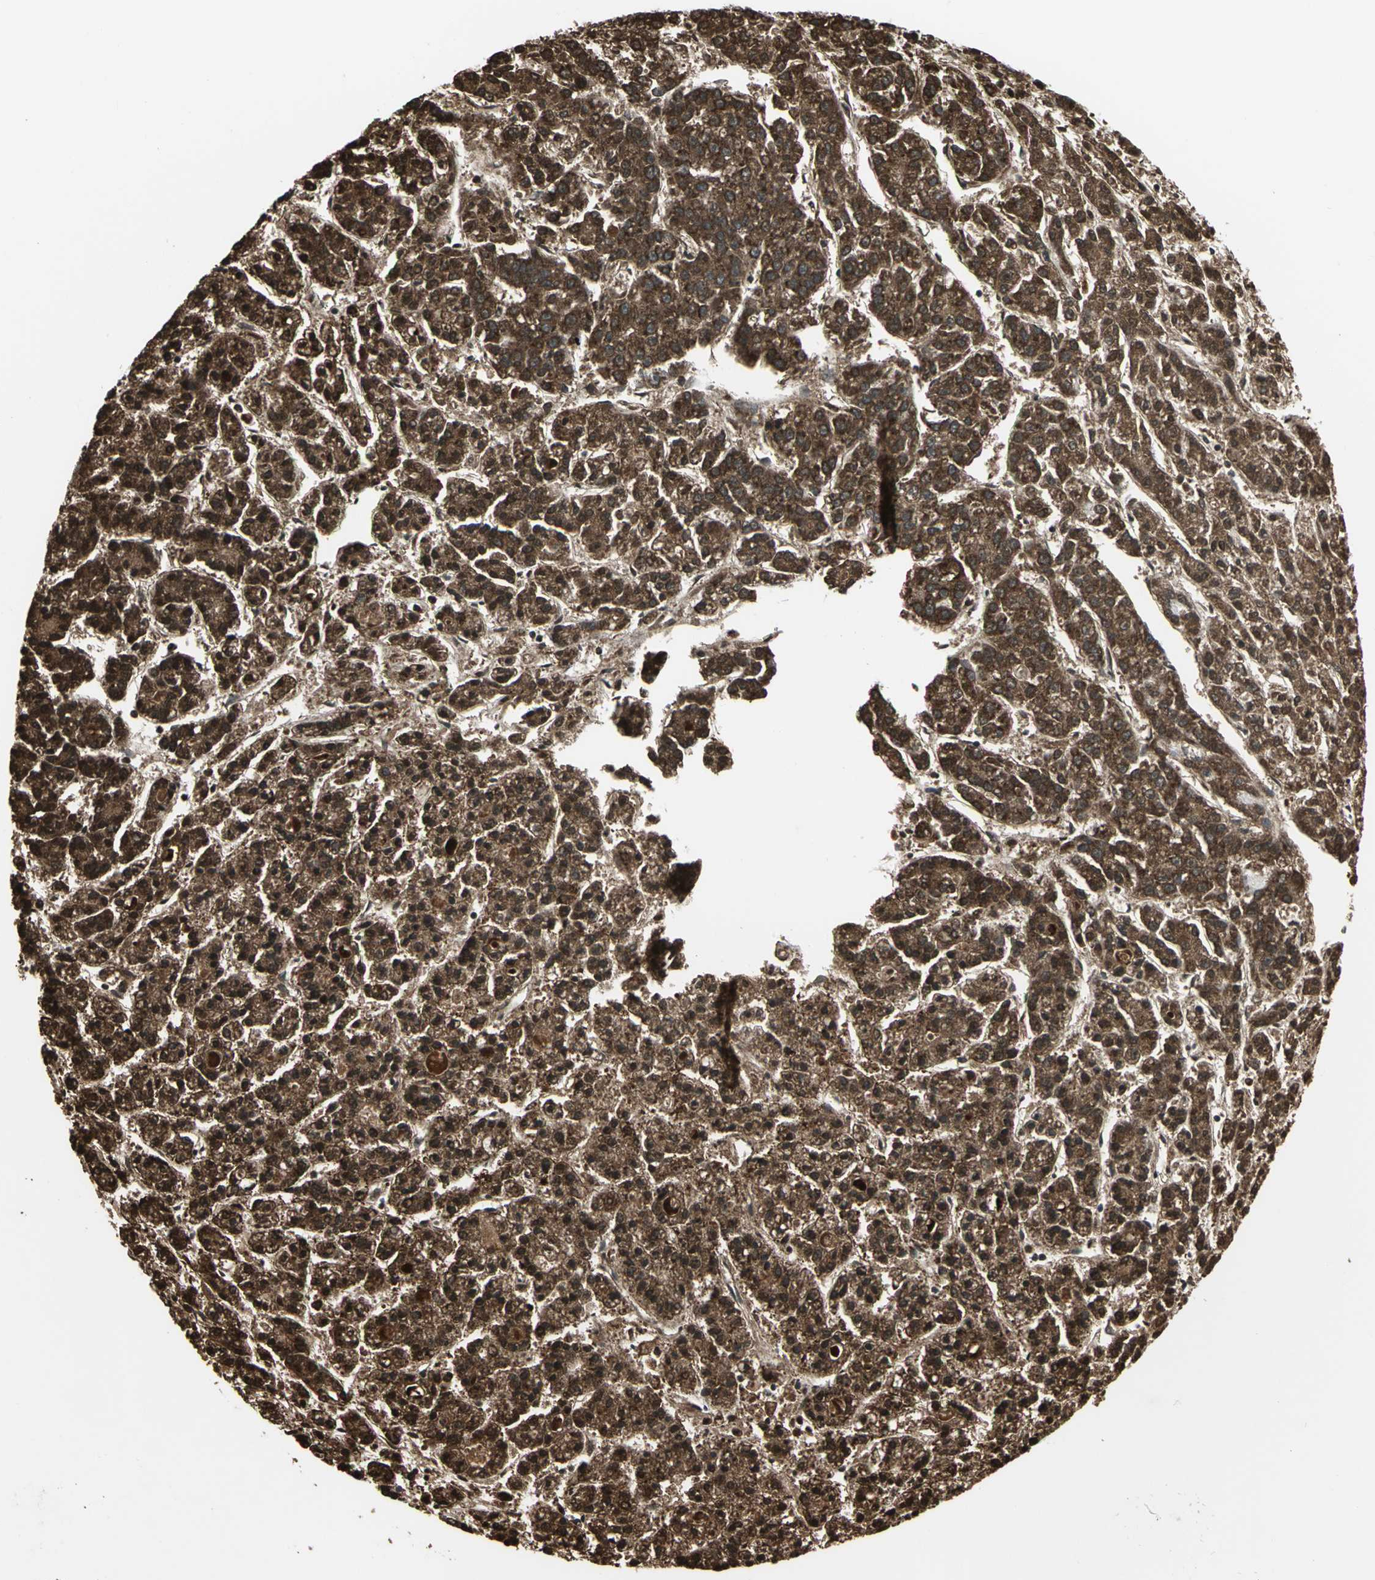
{"staining": {"intensity": "strong", "quantity": ">75%", "location": "cytoplasmic/membranous,nuclear"}, "tissue": "liver cancer", "cell_type": "Tumor cells", "image_type": "cancer", "snomed": [{"axis": "morphology", "description": "Carcinoma, Hepatocellular, NOS"}, {"axis": "topography", "description": "Liver"}], "caption": "Hepatocellular carcinoma (liver) stained with a protein marker demonstrates strong staining in tumor cells.", "gene": "PDIA4", "patient": {"sex": "male", "age": 70}}